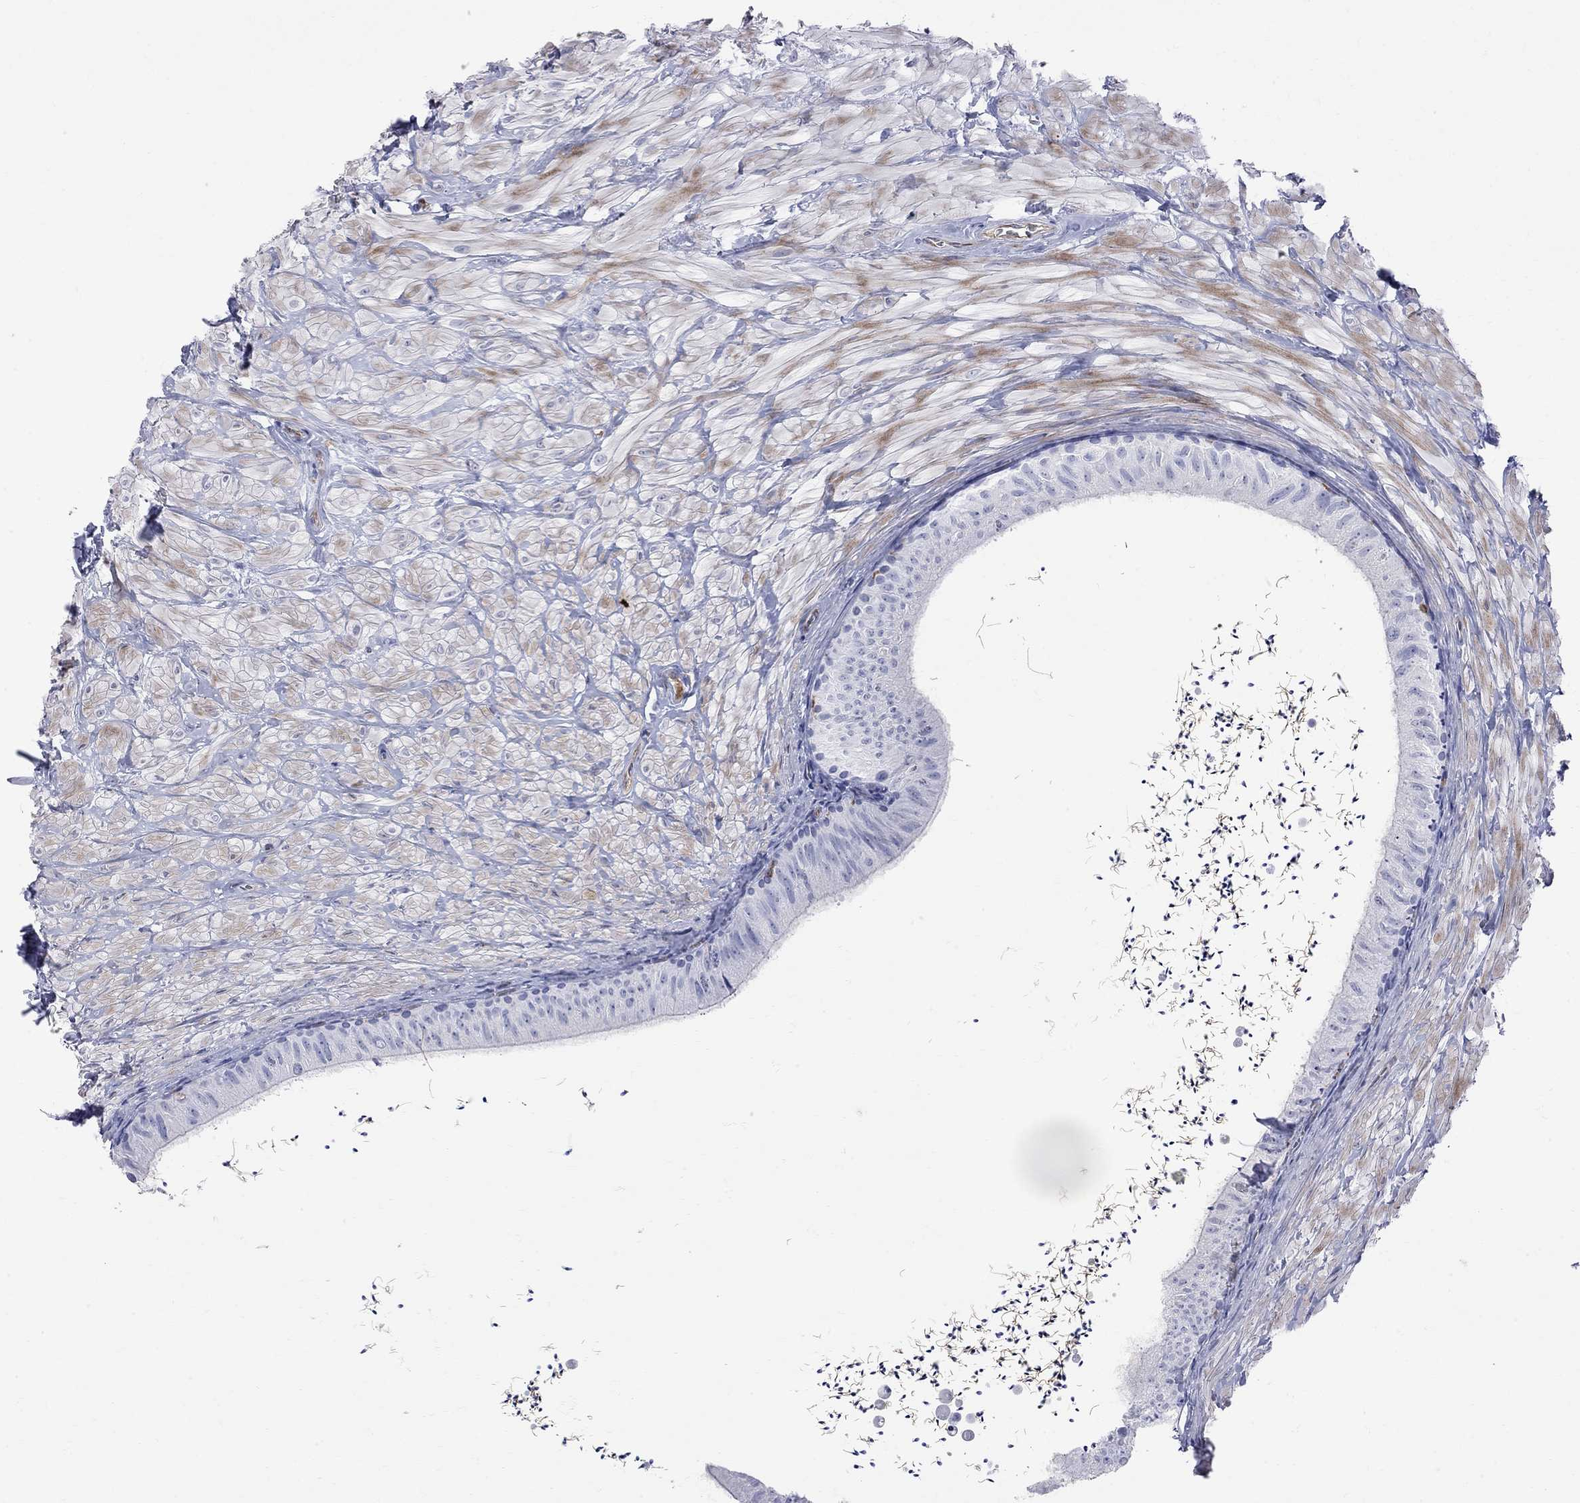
{"staining": {"intensity": "negative", "quantity": "none", "location": "none"}, "tissue": "epididymis", "cell_type": "Glandular cells", "image_type": "normal", "snomed": [{"axis": "morphology", "description": "Normal tissue, NOS"}, {"axis": "topography", "description": "Epididymis"}], "caption": "High magnification brightfield microscopy of unremarkable epididymis stained with DAB (3,3'-diaminobenzidine) (brown) and counterstained with hematoxylin (blue): glandular cells show no significant staining.", "gene": "ABI3", "patient": {"sex": "male", "age": 32}}